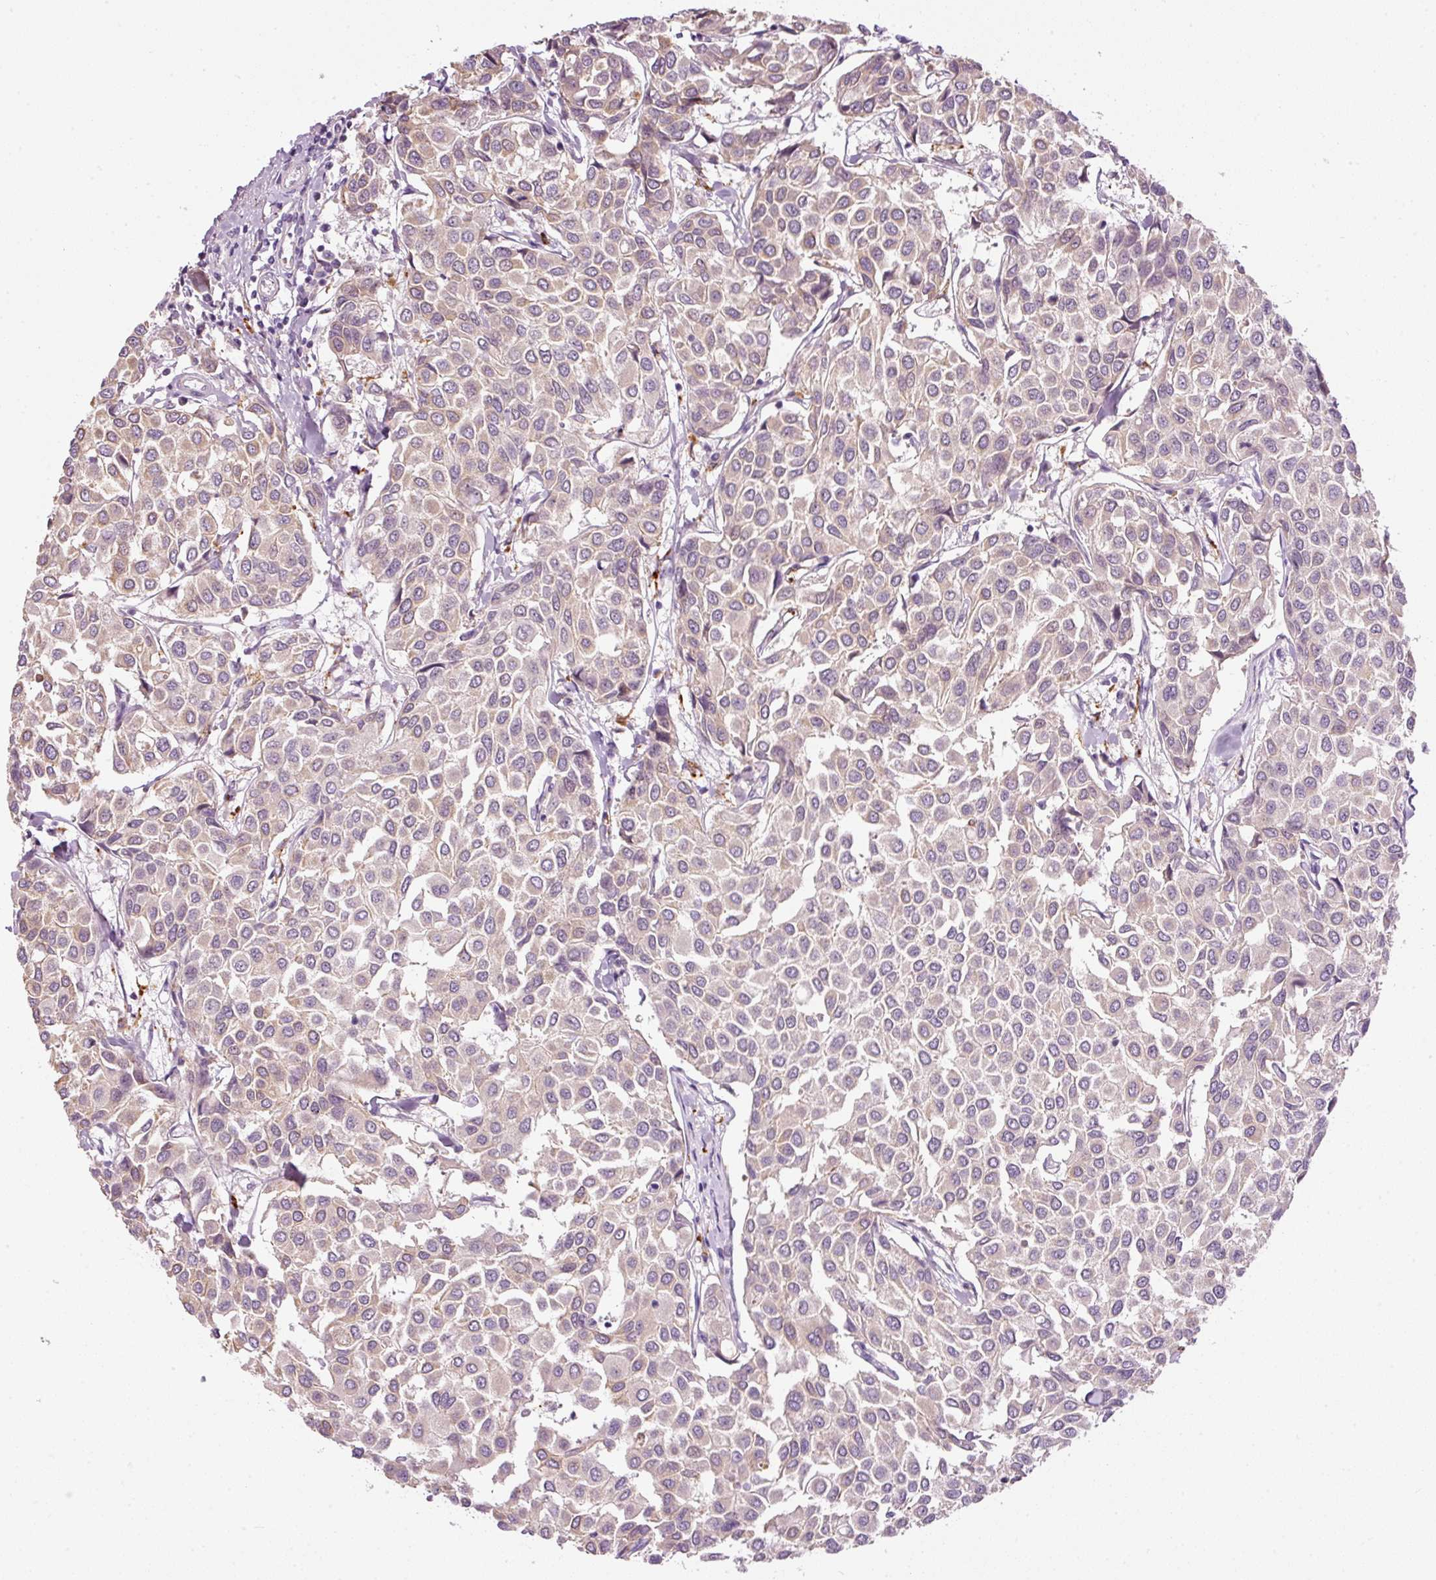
{"staining": {"intensity": "weak", "quantity": "<25%", "location": "cytoplasmic/membranous"}, "tissue": "breast cancer", "cell_type": "Tumor cells", "image_type": "cancer", "snomed": [{"axis": "morphology", "description": "Duct carcinoma"}, {"axis": "topography", "description": "Breast"}], "caption": "High magnification brightfield microscopy of breast cancer (infiltrating ductal carcinoma) stained with DAB (3,3'-diaminobenzidine) (brown) and counterstained with hematoxylin (blue): tumor cells show no significant staining.", "gene": "ZNF639", "patient": {"sex": "female", "age": 55}}